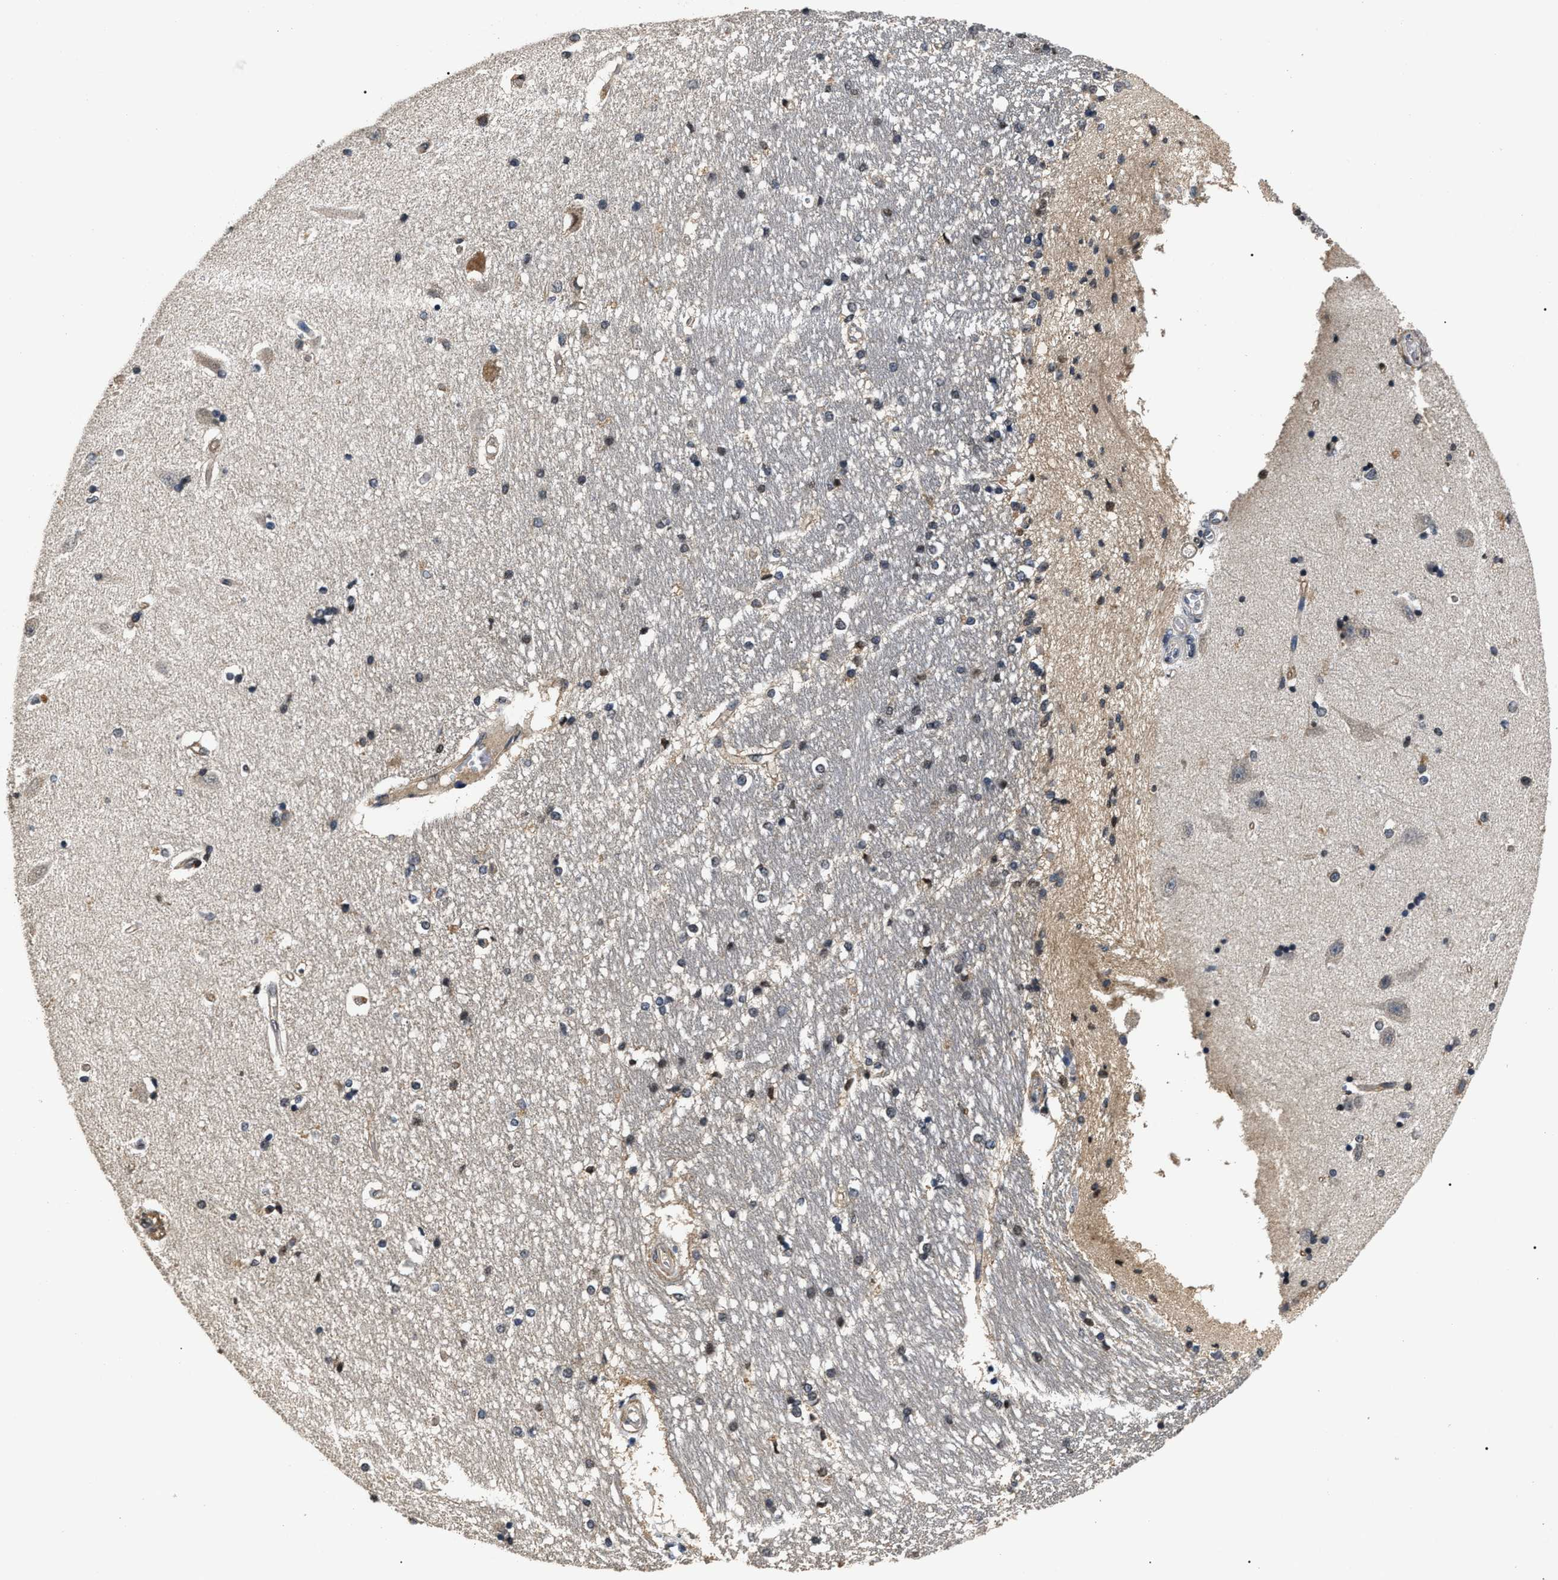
{"staining": {"intensity": "moderate", "quantity": "<25%", "location": "nuclear"}, "tissue": "hippocampus", "cell_type": "Glial cells", "image_type": "normal", "snomed": [{"axis": "morphology", "description": "Normal tissue, NOS"}, {"axis": "topography", "description": "Hippocampus"}], "caption": "Immunohistochemical staining of unremarkable human hippocampus exhibits low levels of moderate nuclear positivity in approximately <25% of glial cells. The protein of interest is shown in brown color, while the nuclei are stained blue.", "gene": "ANP32E", "patient": {"sex": "male", "age": 45}}